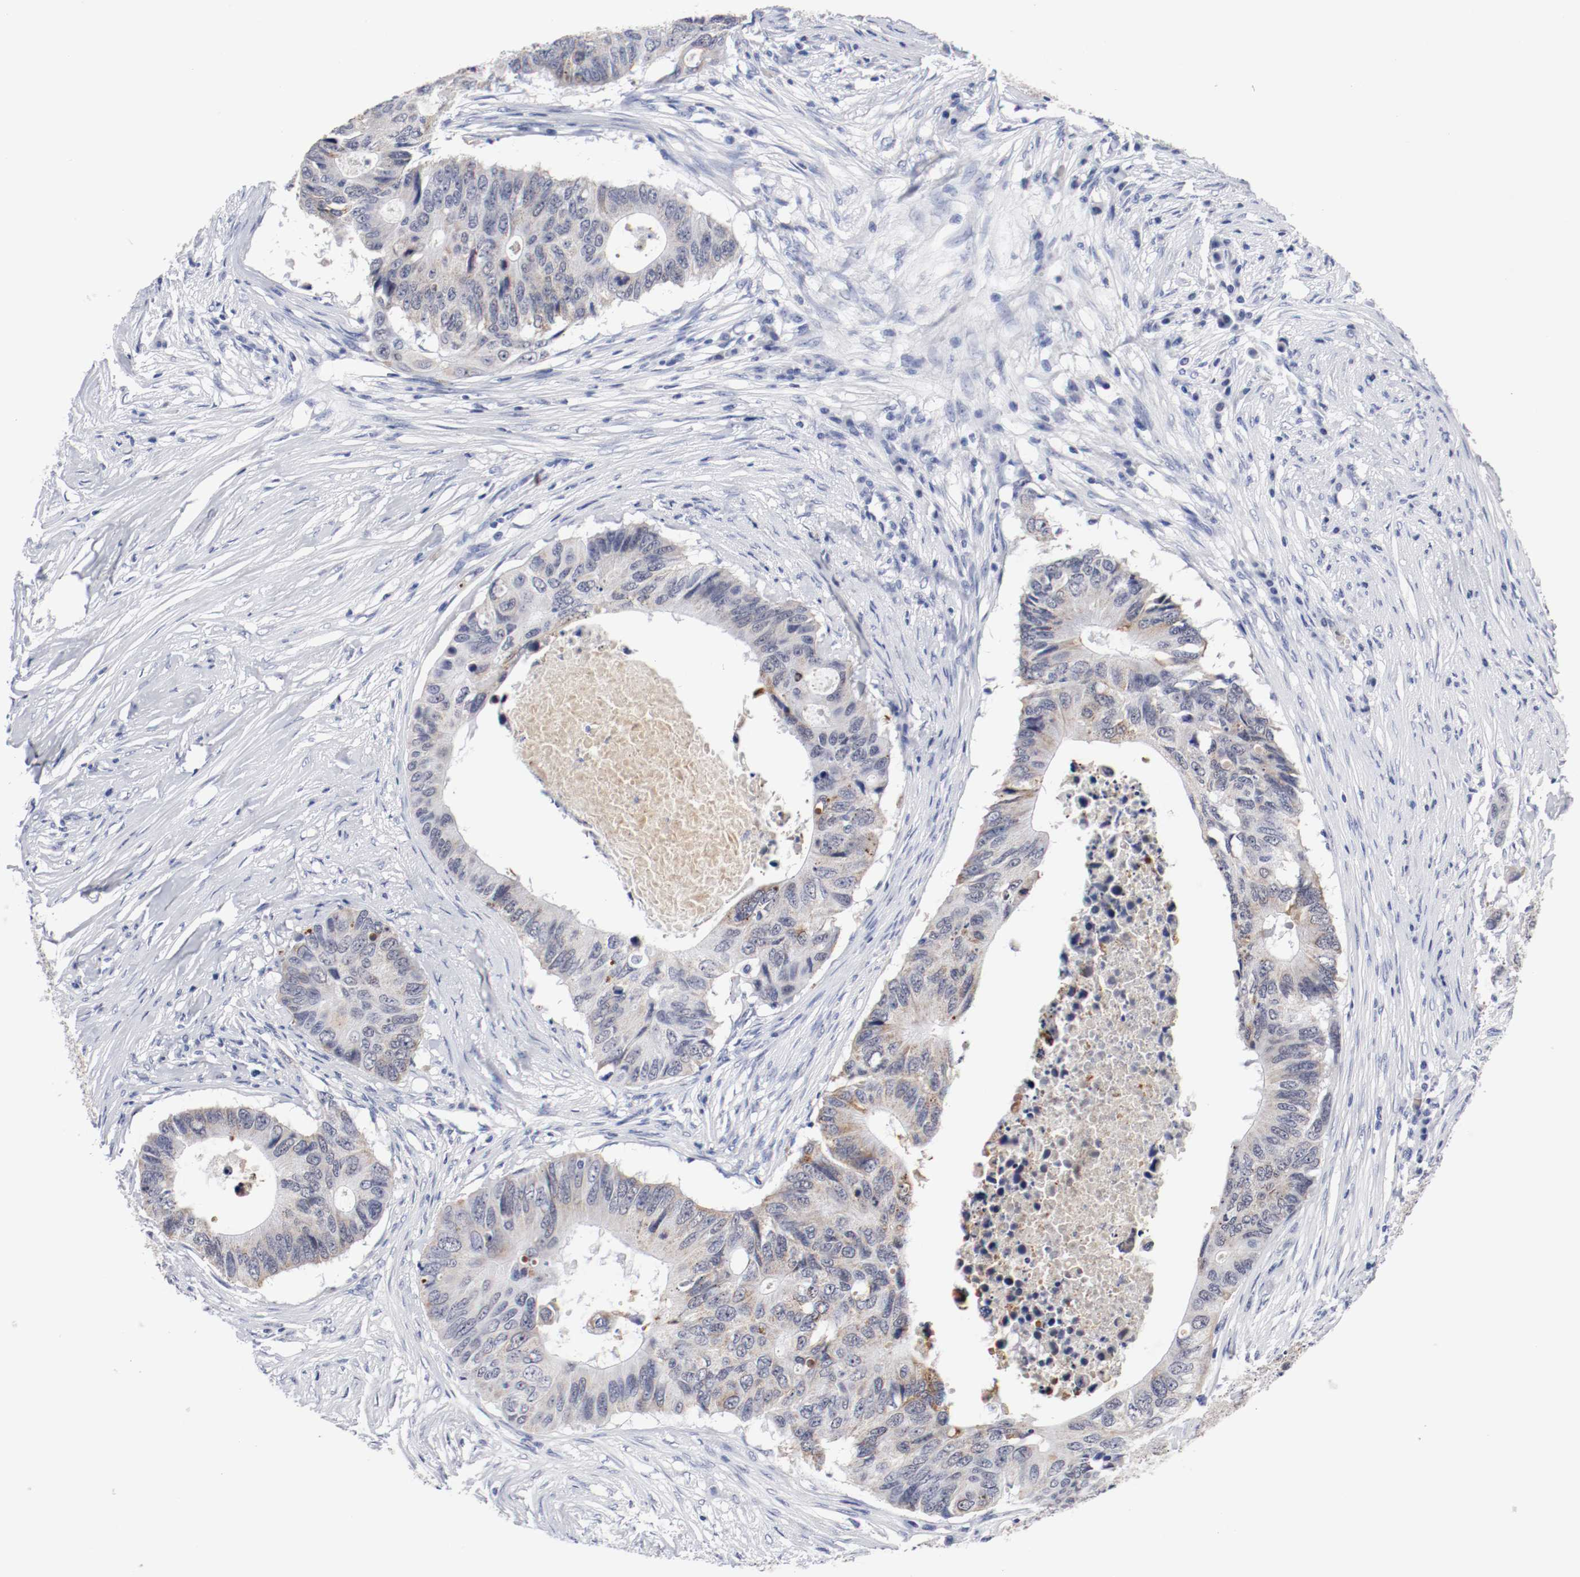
{"staining": {"intensity": "moderate", "quantity": "<25%", "location": "cytoplasmic/membranous"}, "tissue": "colorectal cancer", "cell_type": "Tumor cells", "image_type": "cancer", "snomed": [{"axis": "morphology", "description": "Adenocarcinoma, NOS"}, {"axis": "topography", "description": "Colon"}], "caption": "Protein expression analysis of colorectal adenocarcinoma exhibits moderate cytoplasmic/membranous staining in approximately <25% of tumor cells. The staining was performed using DAB (3,3'-diaminobenzidine) to visualize the protein expression in brown, while the nuclei were stained in blue with hematoxylin (Magnification: 20x).", "gene": "GRHL2", "patient": {"sex": "male", "age": 71}}